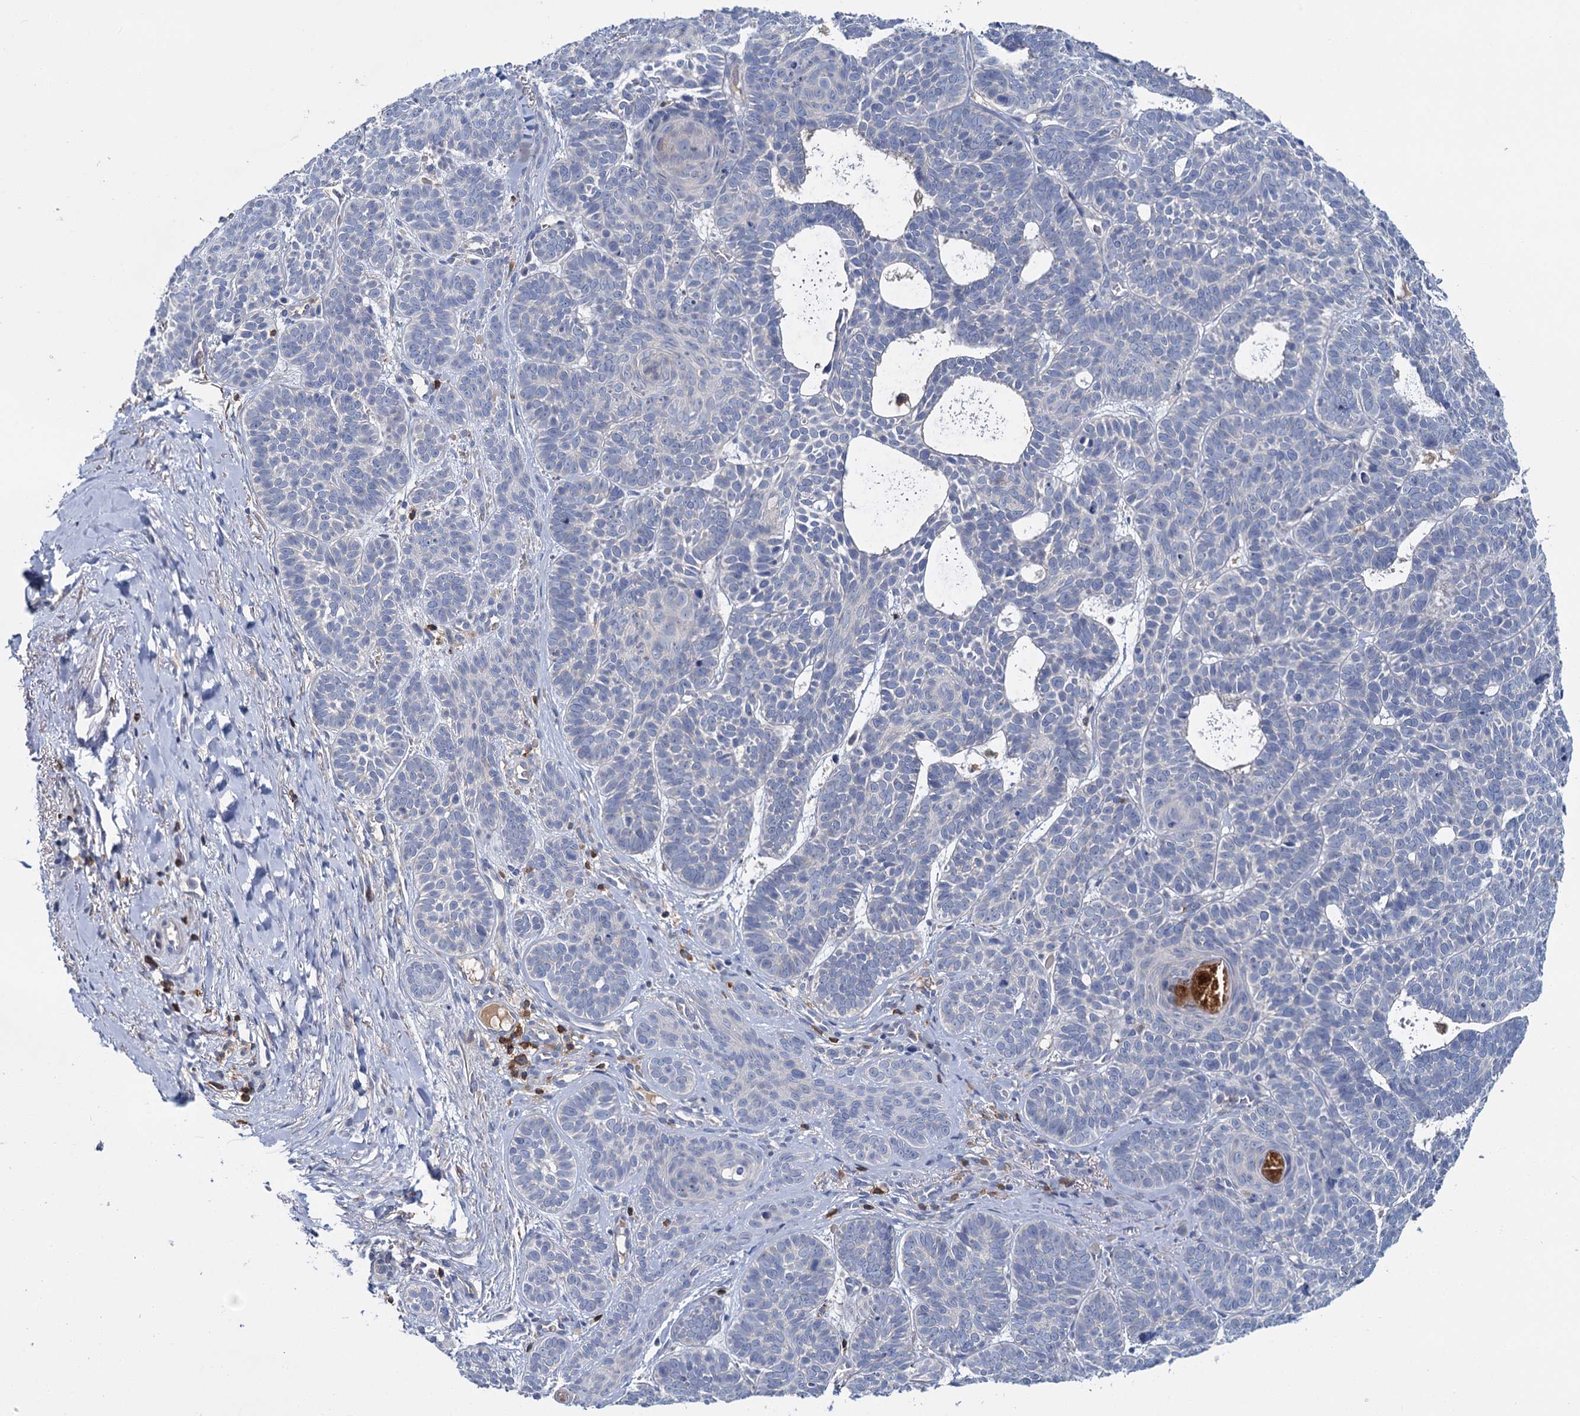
{"staining": {"intensity": "negative", "quantity": "none", "location": "none"}, "tissue": "skin cancer", "cell_type": "Tumor cells", "image_type": "cancer", "snomed": [{"axis": "morphology", "description": "Basal cell carcinoma"}, {"axis": "topography", "description": "Skin"}], "caption": "Micrograph shows no protein staining in tumor cells of skin basal cell carcinoma tissue. The staining was performed using DAB (3,3'-diaminobenzidine) to visualize the protein expression in brown, while the nuclei were stained in blue with hematoxylin (Magnification: 20x).", "gene": "FGFR2", "patient": {"sex": "male", "age": 85}}